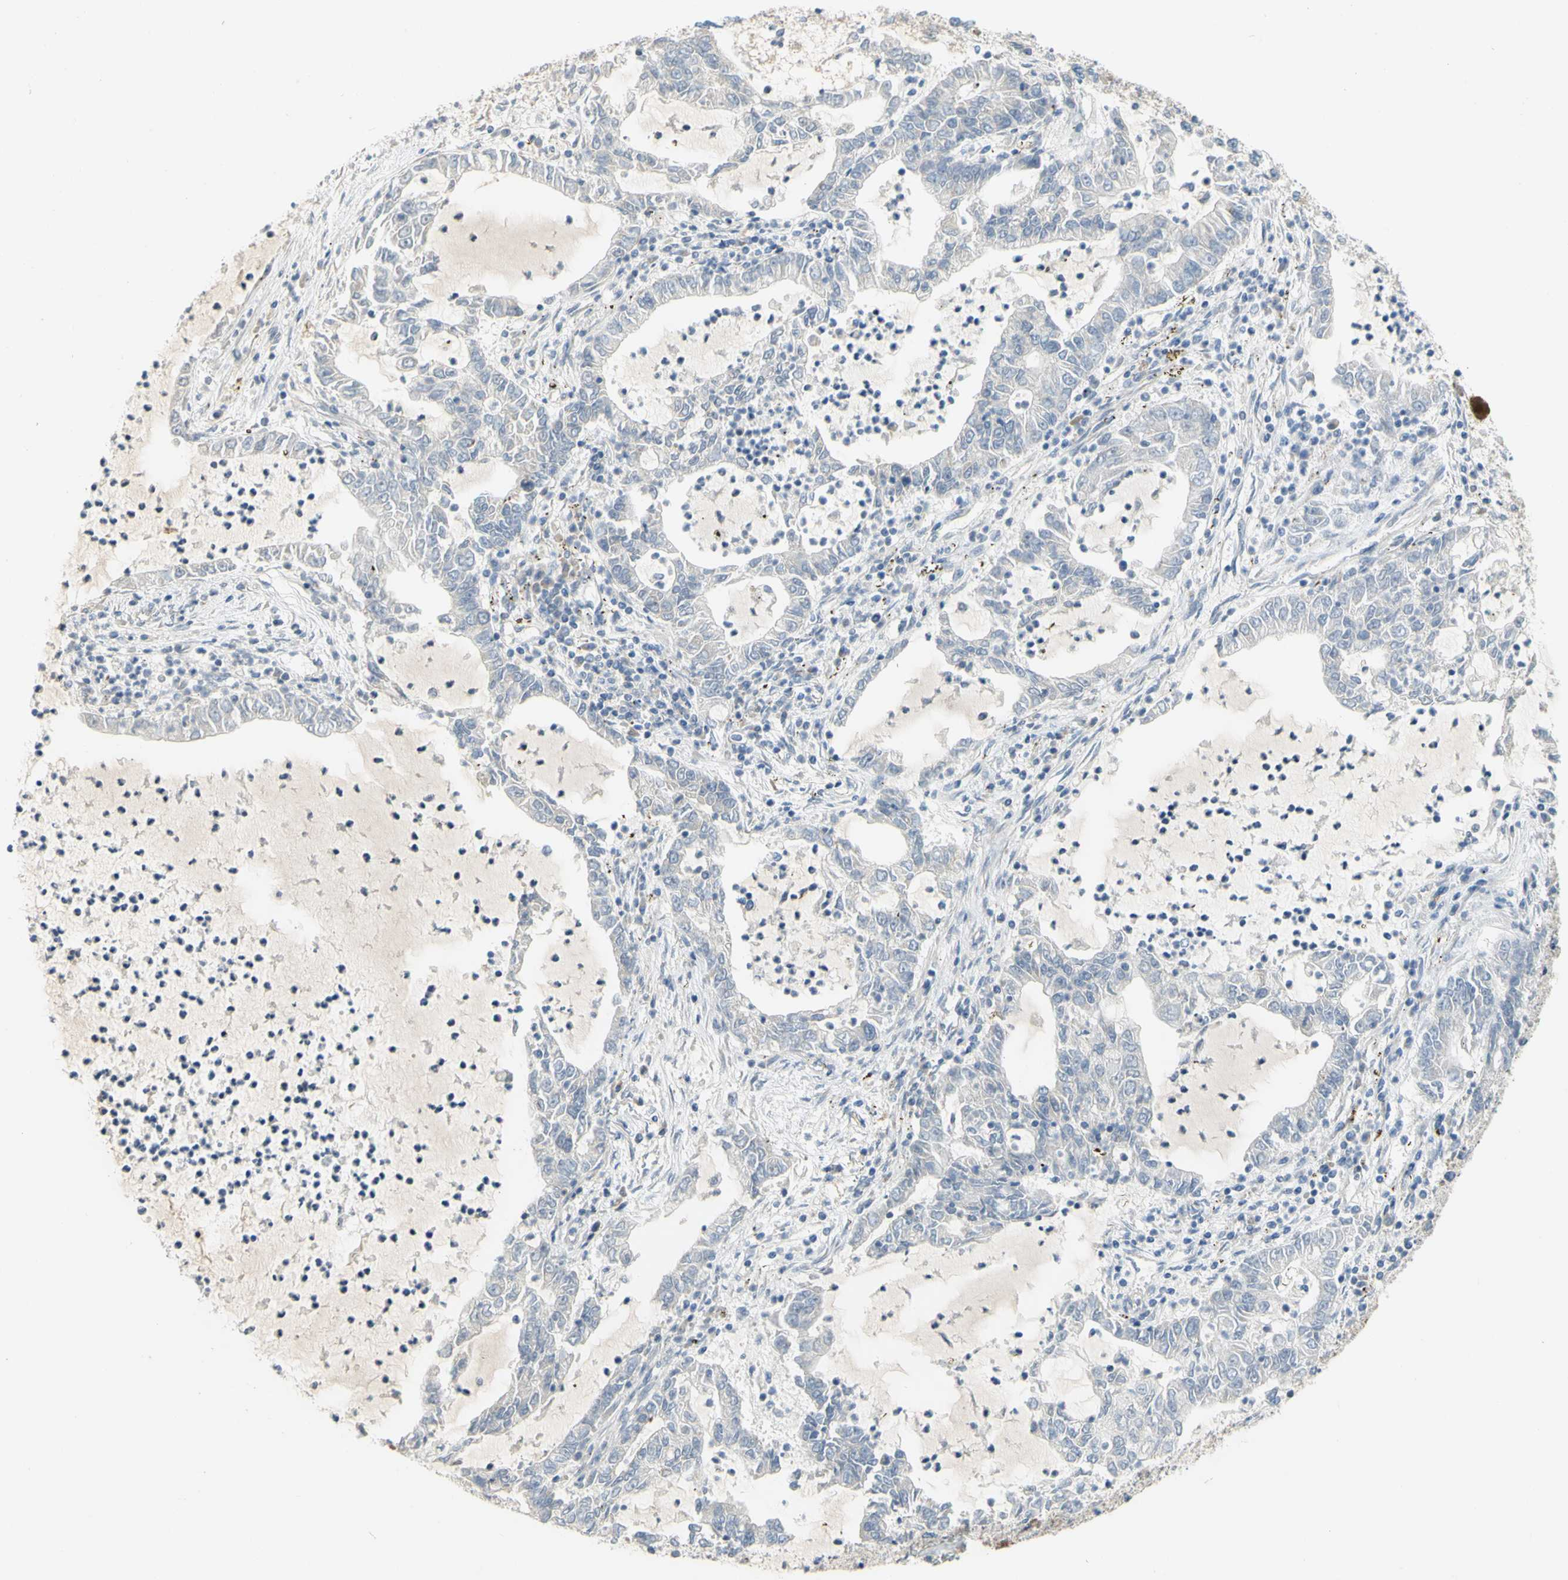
{"staining": {"intensity": "negative", "quantity": "none", "location": "none"}, "tissue": "lung cancer", "cell_type": "Tumor cells", "image_type": "cancer", "snomed": [{"axis": "morphology", "description": "Adenocarcinoma, NOS"}, {"axis": "topography", "description": "Lung"}], "caption": "The immunohistochemistry (IHC) histopathology image has no significant positivity in tumor cells of lung cancer (adenocarcinoma) tissue.", "gene": "CCNB2", "patient": {"sex": "female", "age": 51}}